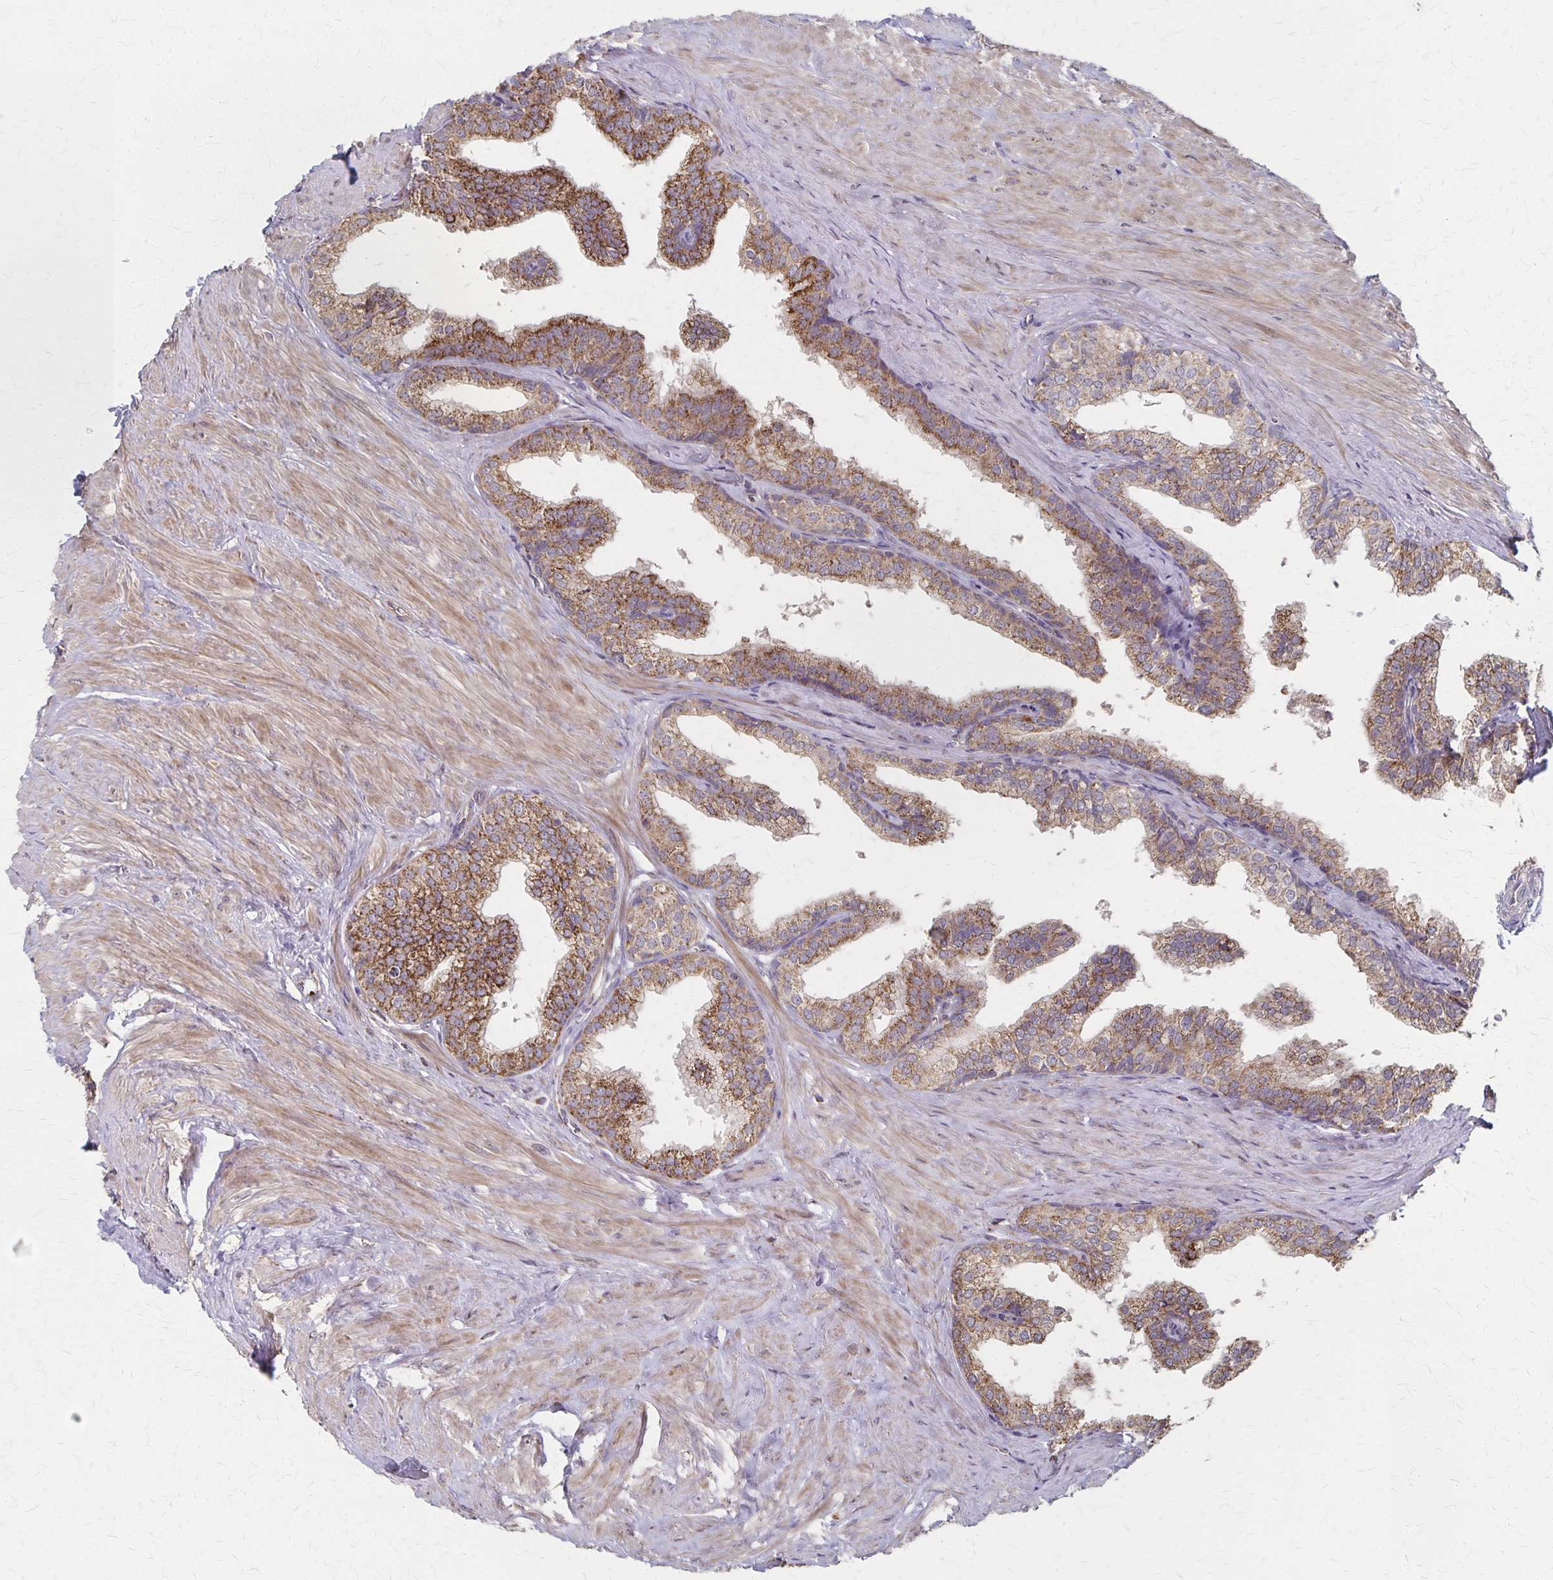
{"staining": {"intensity": "moderate", "quantity": "25%-75%", "location": "cytoplasmic/membranous"}, "tissue": "prostate", "cell_type": "Glandular cells", "image_type": "normal", "snomed": [{"axis": "morphology", "description": "Normal tissue, NOS"}, {"axis": "topography", "description": "Prostate"}, {"axis": "topography", "description": "Peripheral nerve tissue"}], "caption": "Immunohistochemistry (IHC) (DAB (3,3'-diaminobenzidine)) staining of benign prostate shows moderate cytoplasmic/membranous protein staining in about 25%-75% of glandular cells.", "gene": "DYRK4", "patient": {"sex": "male", "age": 55}}